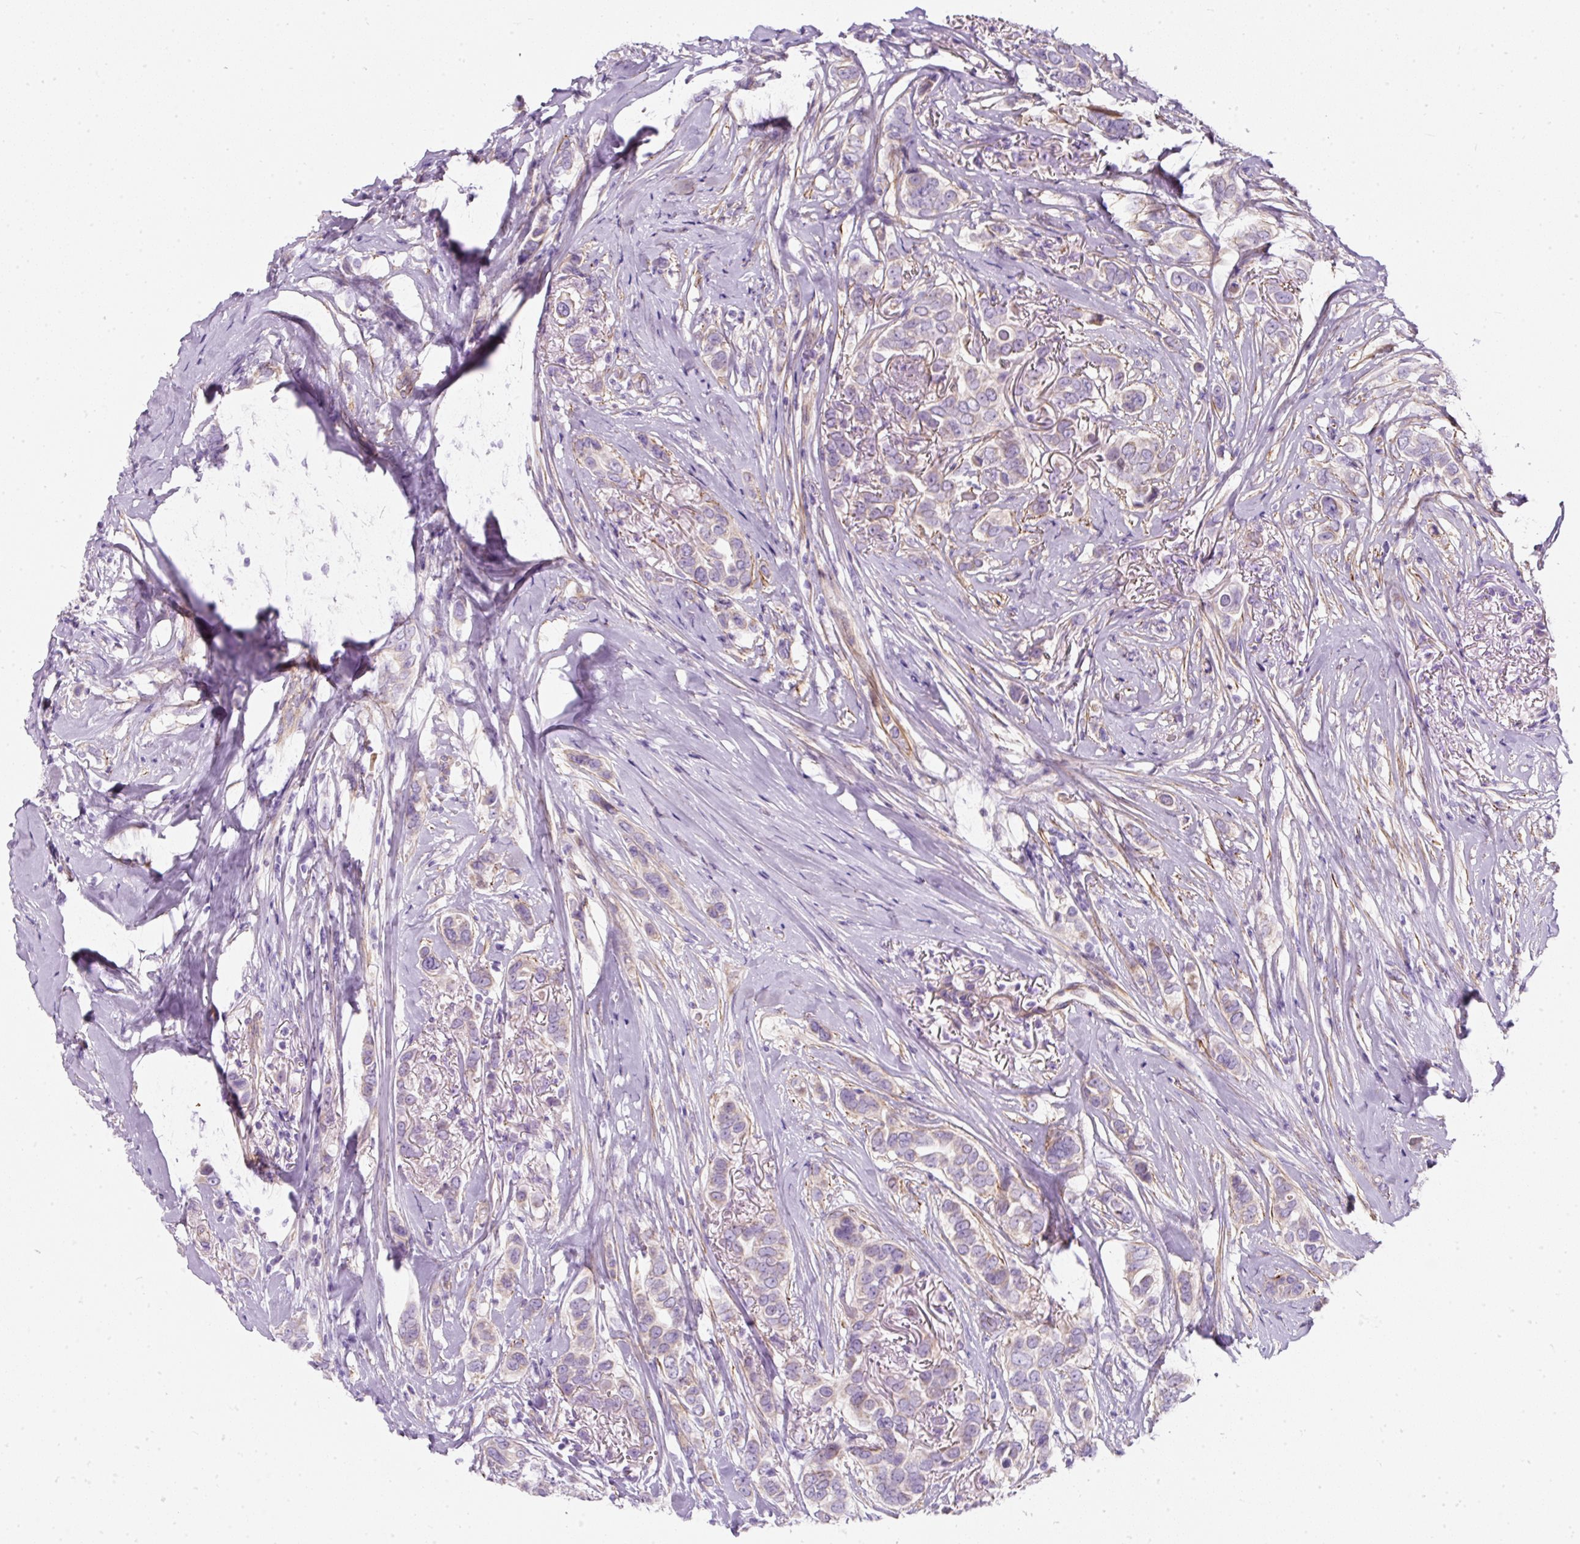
{"staining": {"intensity": "negative", "quantity": "none", "location": "none"}, "tissue": "breast cancer", "cell_type": "Tumor cells", "image_type": "cancer", "snomed": [{"axis": "morphology", "description": "Lobular carcinoma"}, {"axis": "topography", "description": "Breast"}], "caption": "A high-resolution histopathology image shows IHC staining of breast cancer (lobular carcinoma), which exhibits no significant expression in tumor cells.", "gene": "ERAP2", "patient": {"sex": "female", "age": 51}}